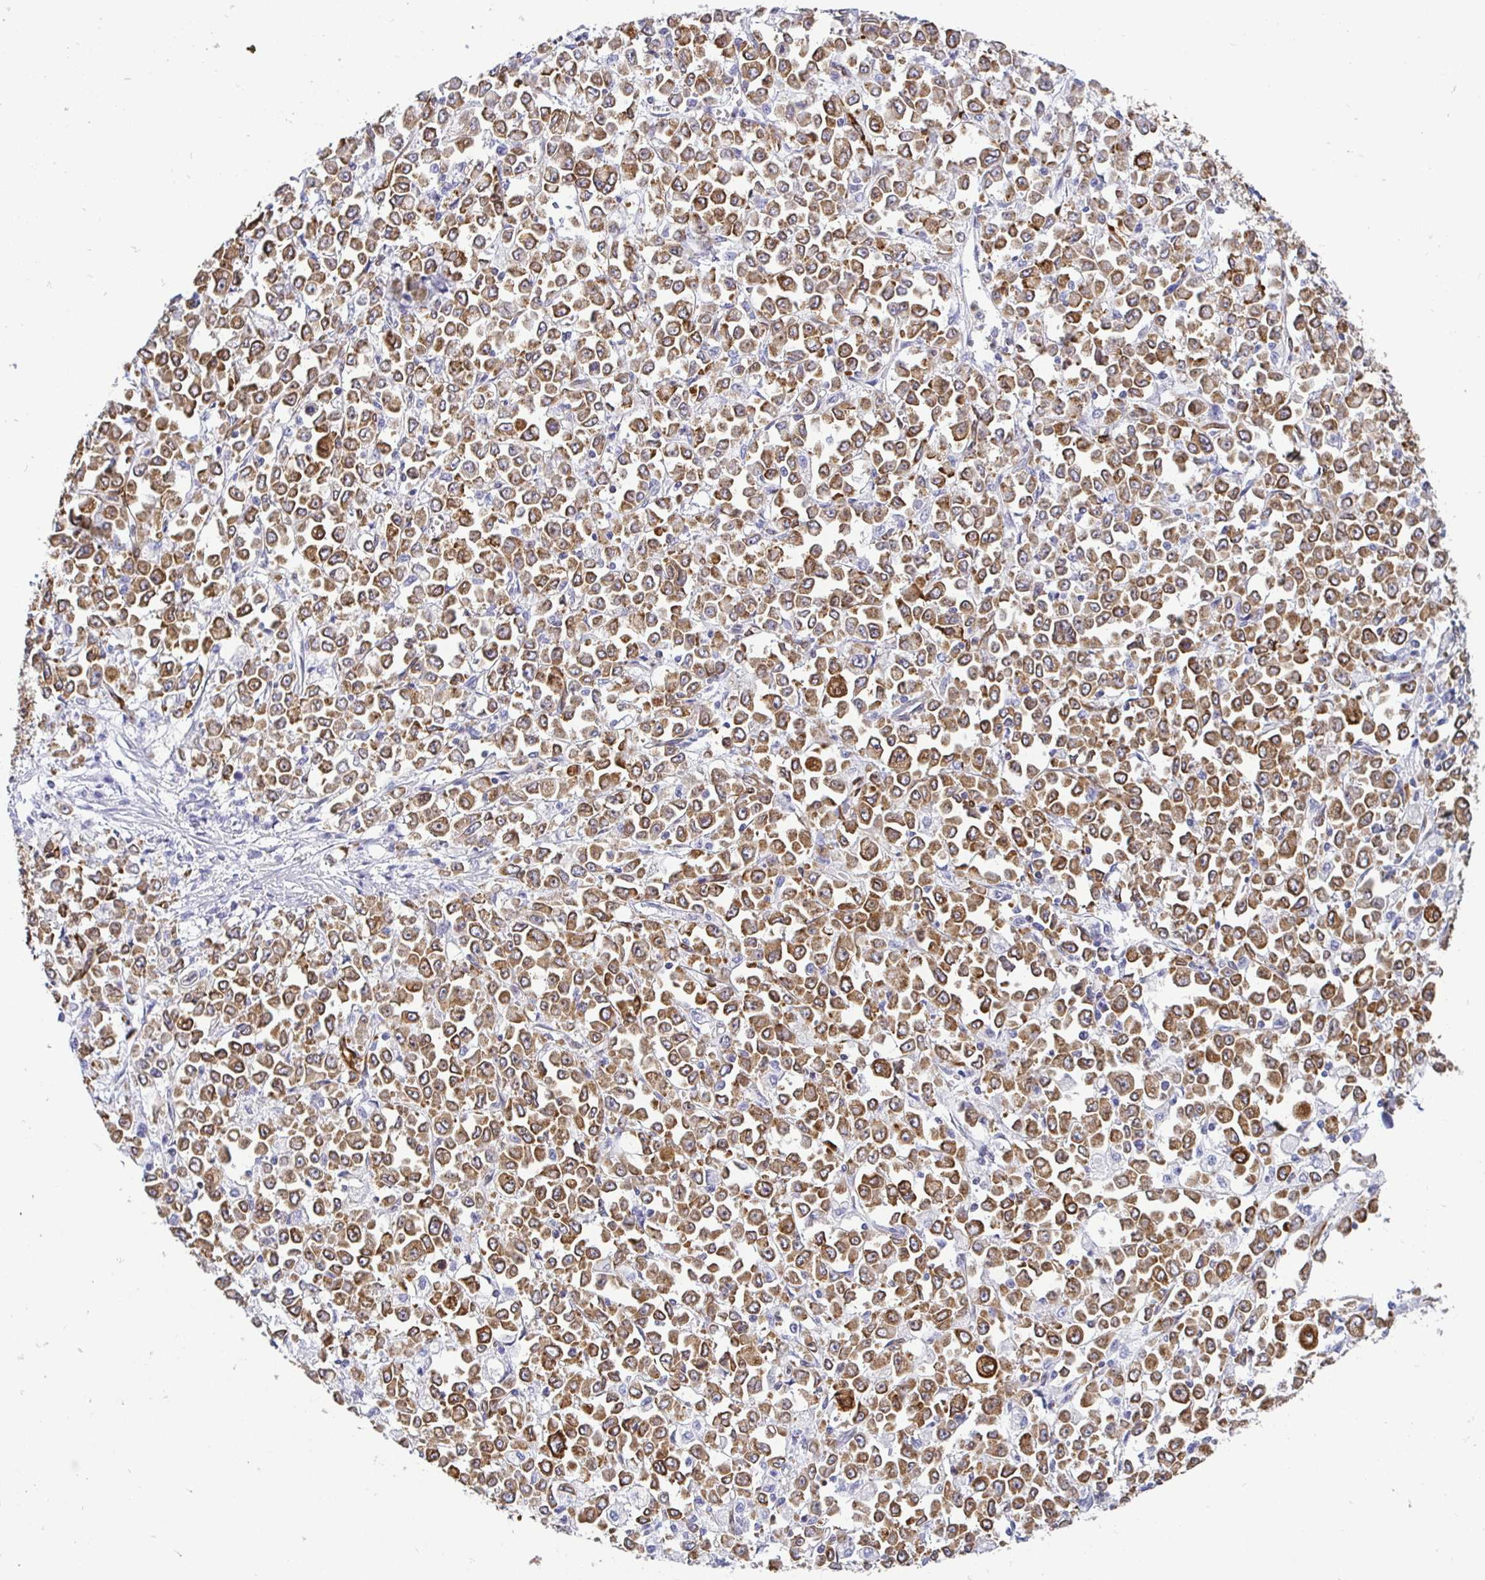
{"staining": {"intensity": "moderate", "quantity": ">75%", "location": "cytoplasmic/membranous"}, "tissue": "stomach cancer", "cell_type": "Tumor cells", "image_type": "cancer", "snomed": [{"axis": "morphology", "description": "Adenocarcinoma, NOS"}, {"axis": "topography", "description": "Stomach, upper"}], "caption": "This histopathology image exhibits stomach cancer stained with immunohistochemistry (IHC) to label a protein in brown. The cytoplasmic/membranous of tumor cells show moderate positivity for the protein. Nuclei are counter-stained blue.", "gene": "TP53I11", "patient": {"sex": "male", "age": 70}}